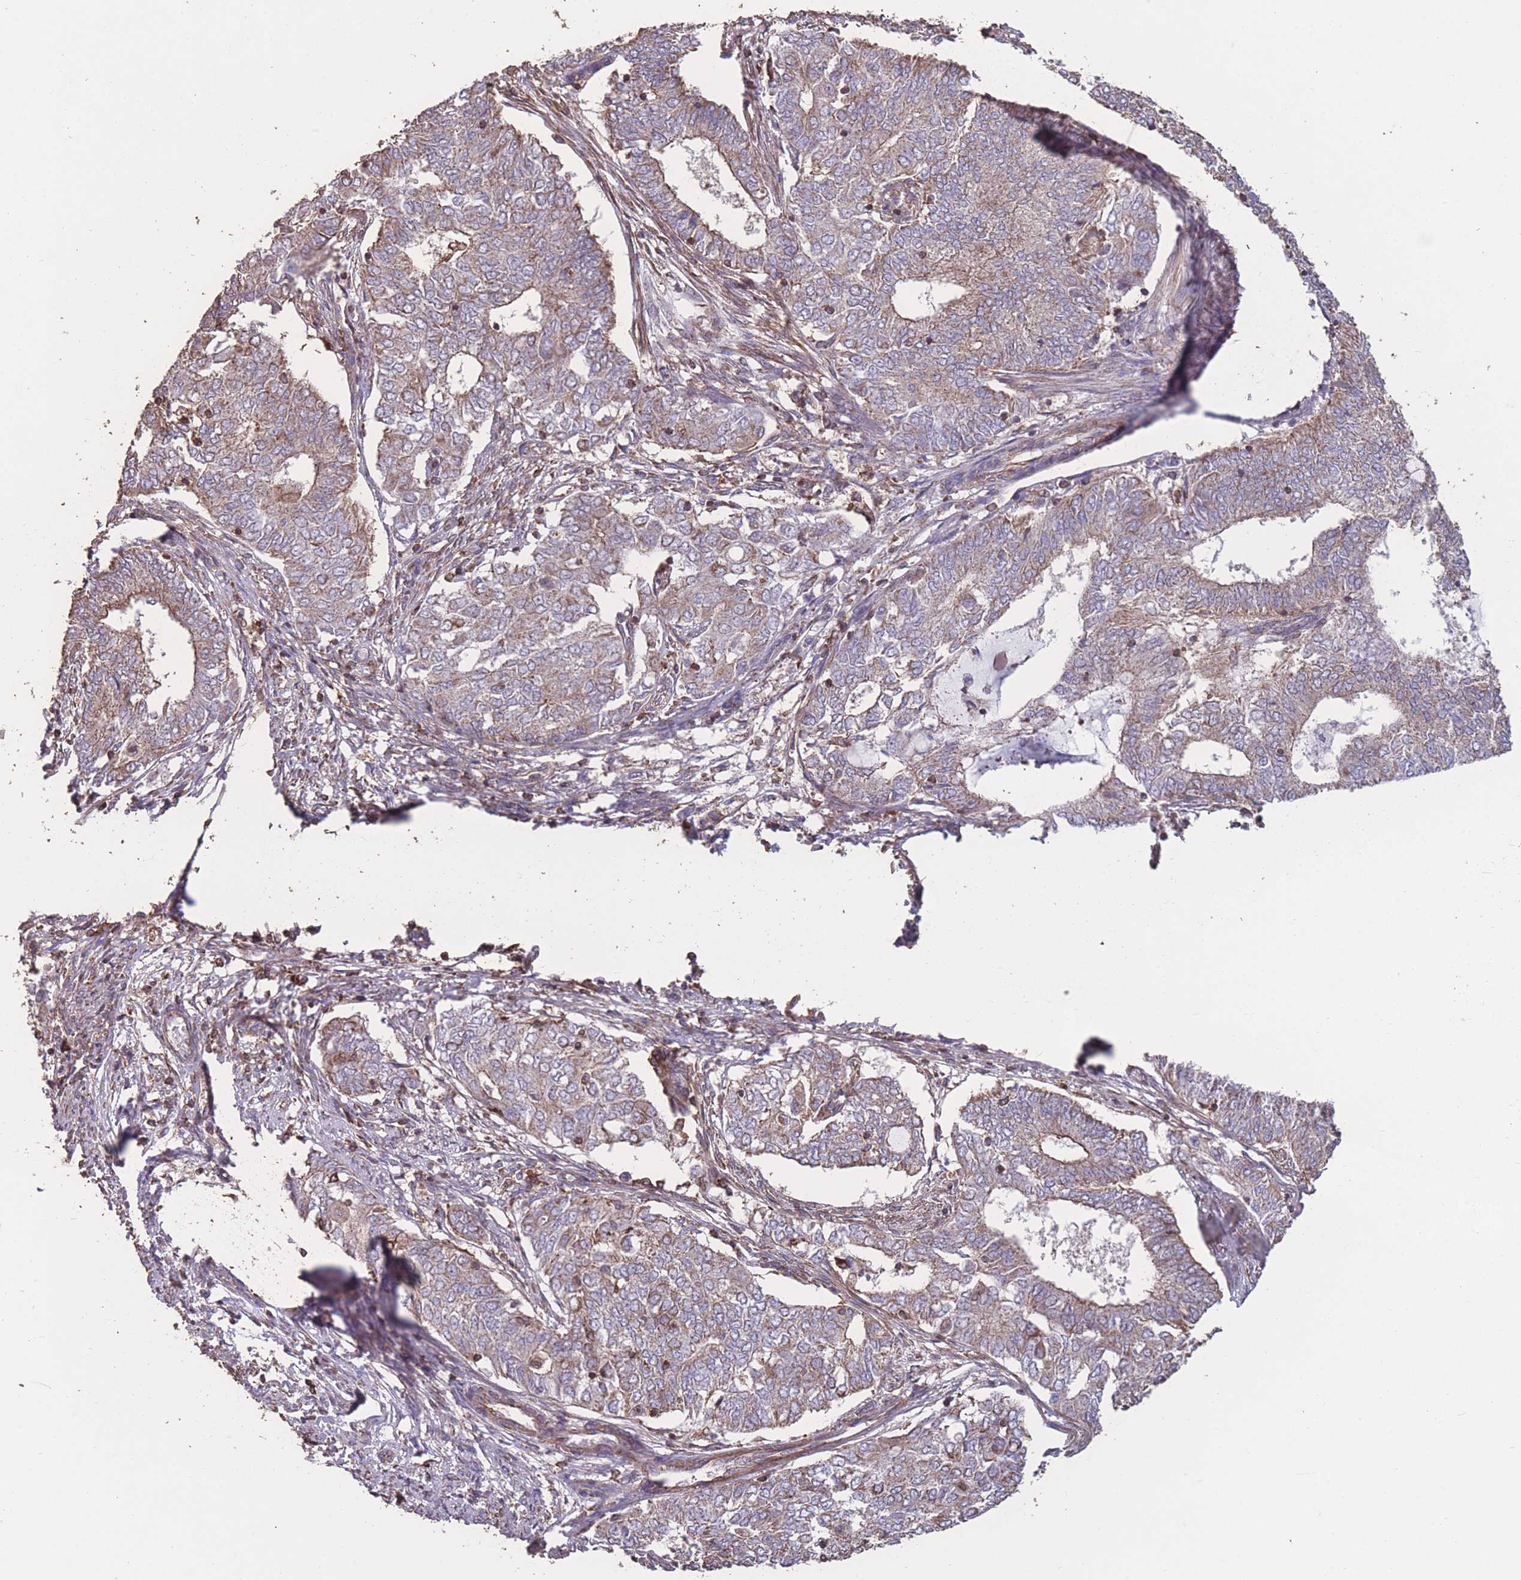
{"staining": {"intensity": "weak", "quantity": ">75%", "location": "cytoplasmic/membranous"}, "tissue": "endometrial cancer", "cell_type": "Tumor cells", "image_type": "cancer", "snomed": [{"axis": "morphology", "description": "Adenocarcinoma, NOS"}, {"axis": "topography", "description": "Endometrium"}], "caption": "Adenocarcinoma (endometrial) stained for a protein (brown) reveals weak cytoplasmic/membranous positive positivity in approximately >75% of tumor cells.", "gene": "NUDT21", "patient": {"sex": "female", "age": 62}}